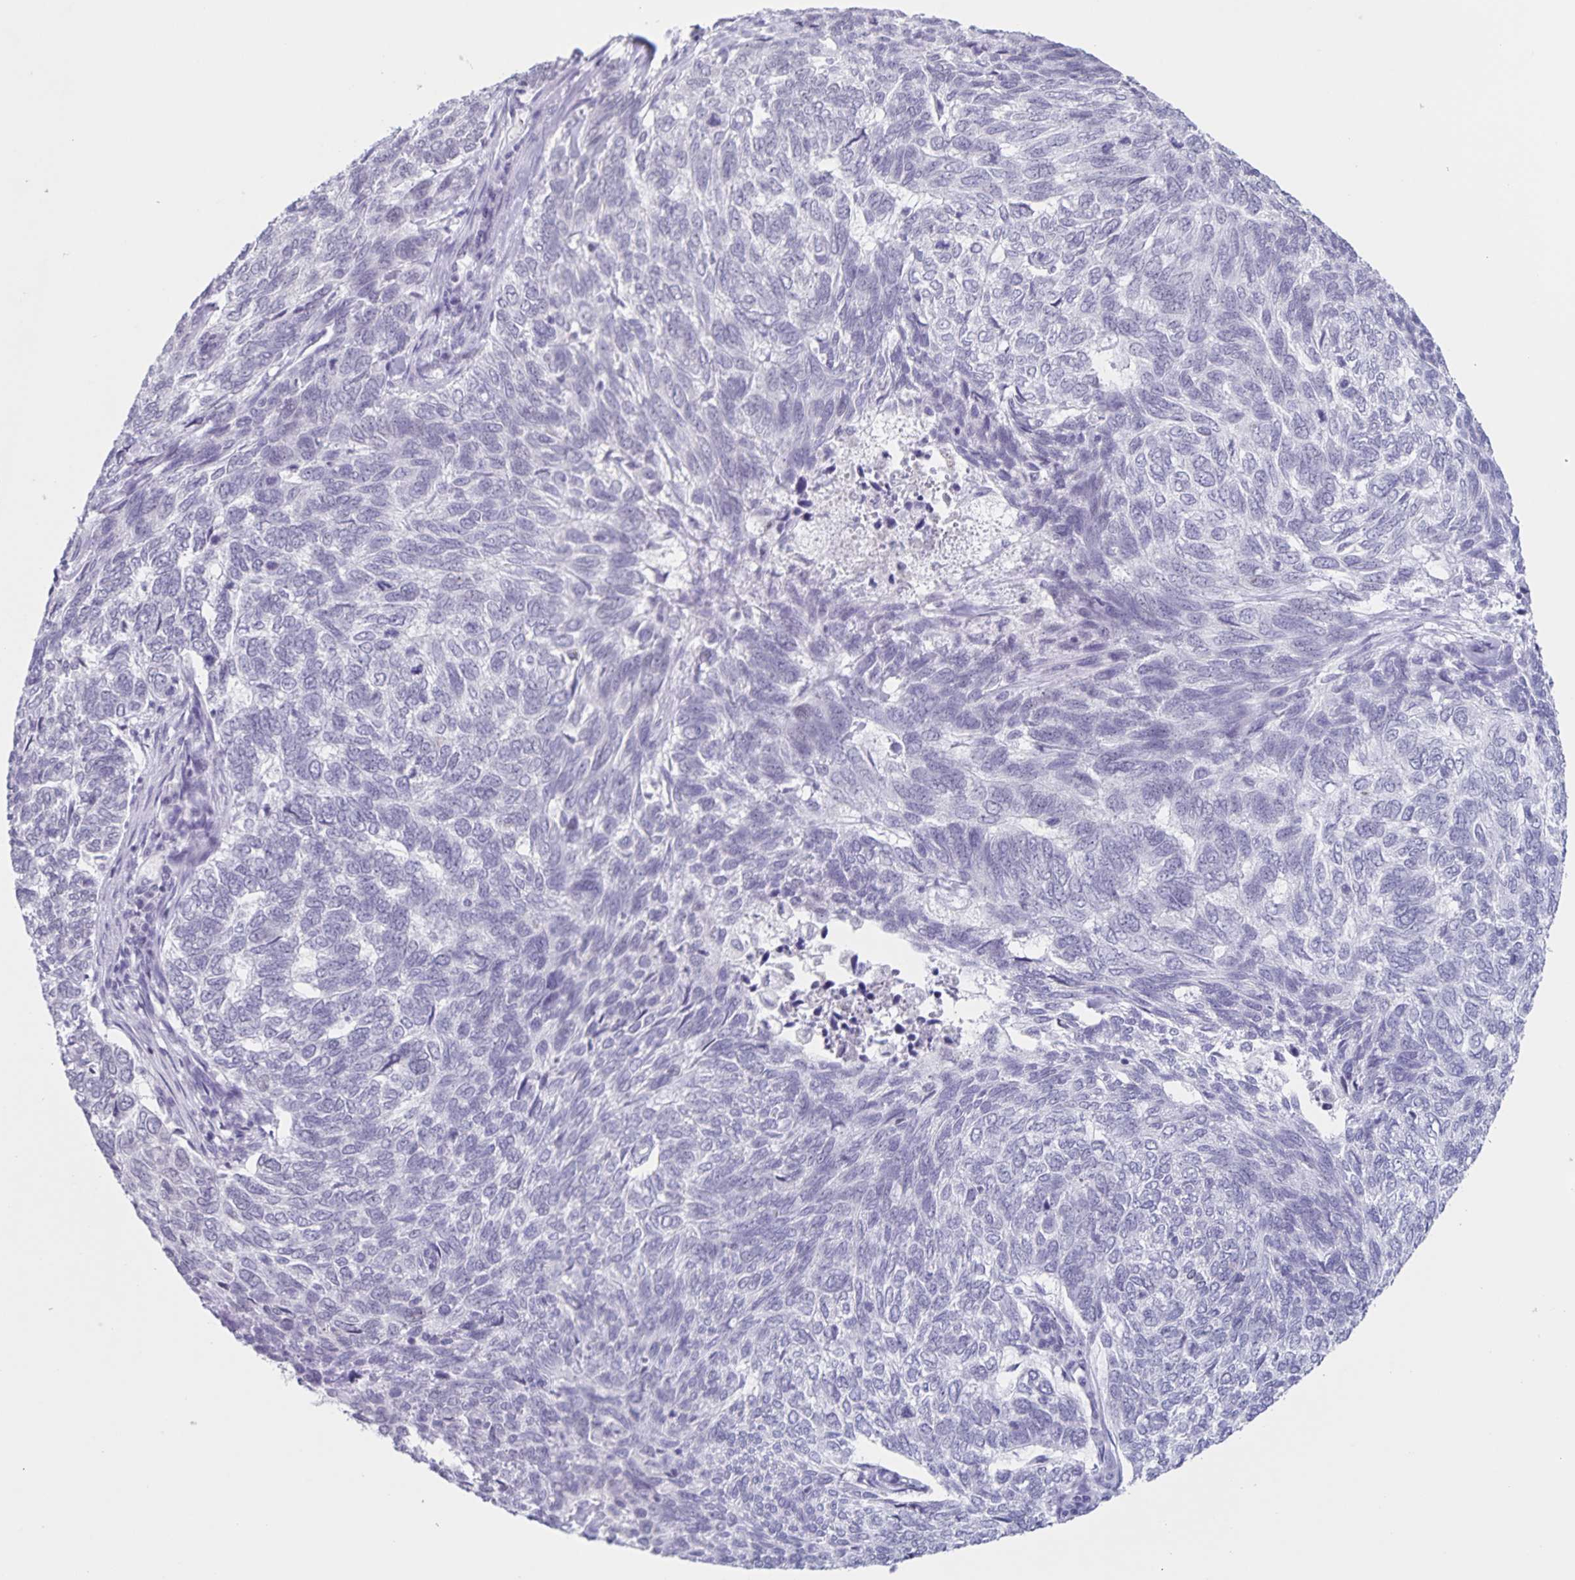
{"staining": {"intensity": "negative", "quantity": "none", "location": "none"}, "tissue": "skin cancer", "cell_type": "Tumor cells", "image_type": "cancer", "snomed": [{"axis": "morphology", "description": "Basal cell carcinoma"}, {"axis": "topography", "description": "Skin"}], "caption": "High magnification brightfield microscopy of skin cancer stained with DAB (3,3'-diaminobenzidine) (brown) and counterstained with hematoxylin (blue): tumor cells show no significant expression.", "gene": "LCE6A", "patient": {"sex": "female", "age": 65}}